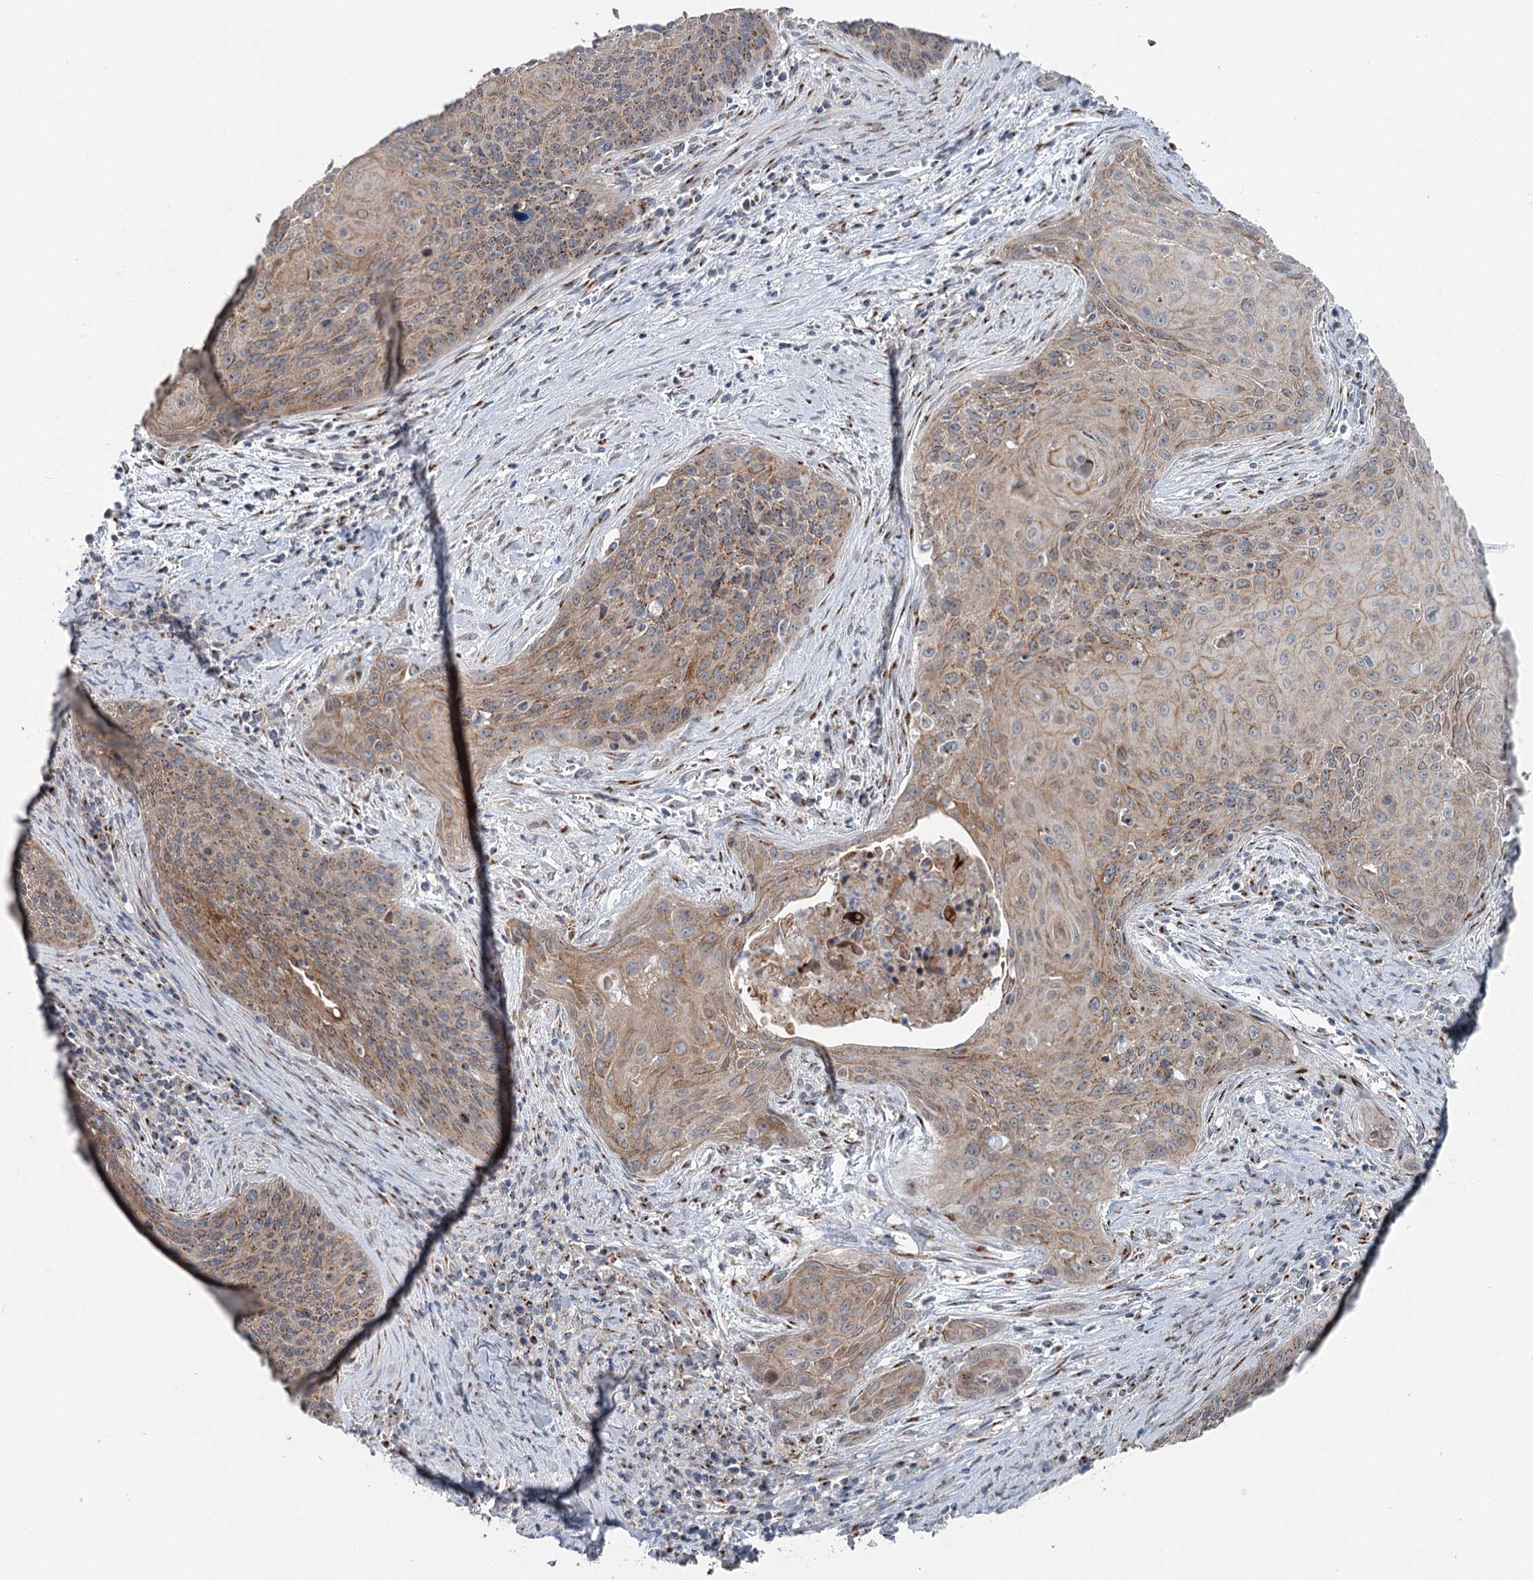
{"staining": {"intensity": "moderate", "quantity": "25%-75%", "location": "cytoplasmic/membranous"}, "tissue": "cervical cancer", "cell_type": "Tumor cells", "image_type": "cancer", "snomed": [{"axis": "morphology", "description": "Squamous cell carcinoma, NOS"}, {"axis": "topography", "description": "Cervix"}], "caption": "An immunohistochemistry (IHC) image of neoplastic tissue is shown. Protein staining in brown labels moderate cytoplasmic/membranous positivity in squamous cell carcinoma (cervical) within tumor cells. (DAB = brown stain, brightfield microscopy at high magnification).", "gene": "ITIH5", "patient": {"sex": "female", "age": 55}}